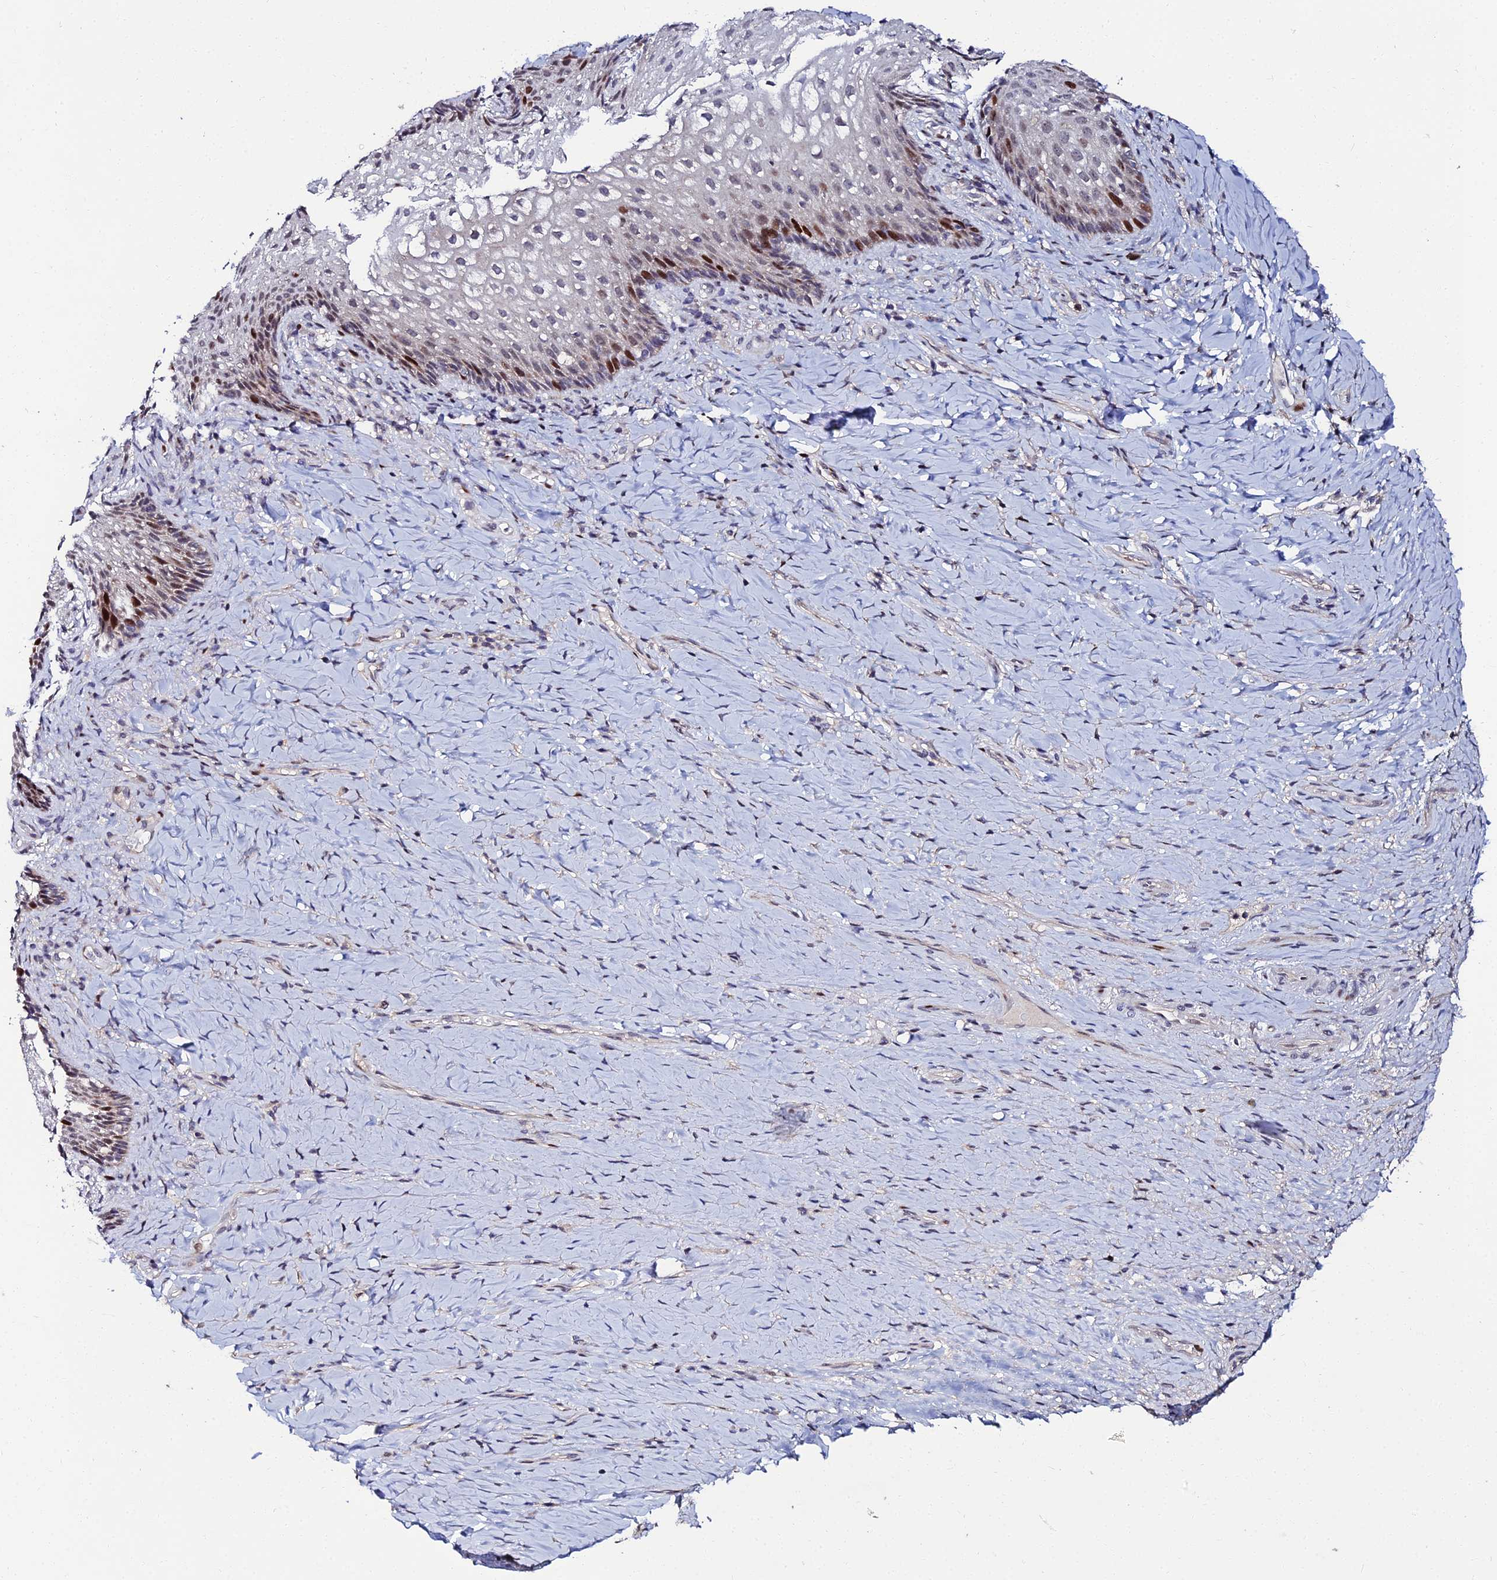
{"staining": {"intensity": "strong", "quantity": "<25%", "location": "nuclear"}, "tissue": "vagina", "cell_type": "Squamous epithelial cells", "image_type": "normal", "snomed": [{"axis": "morphology", "description": "Normal tissue, NOS"}, {"axis": "topography", "description": "Vagina"}], "caption": "Immunohistochemistry (IHC) micrograph of unremarkable human vagina stained for a protein (brown), which demonstrates medium levels of strong nuclear expression in about <25% of squamous epithelial cells.", "gene": "TAF9B", "patient": {"sex": "female", "age": 60}}